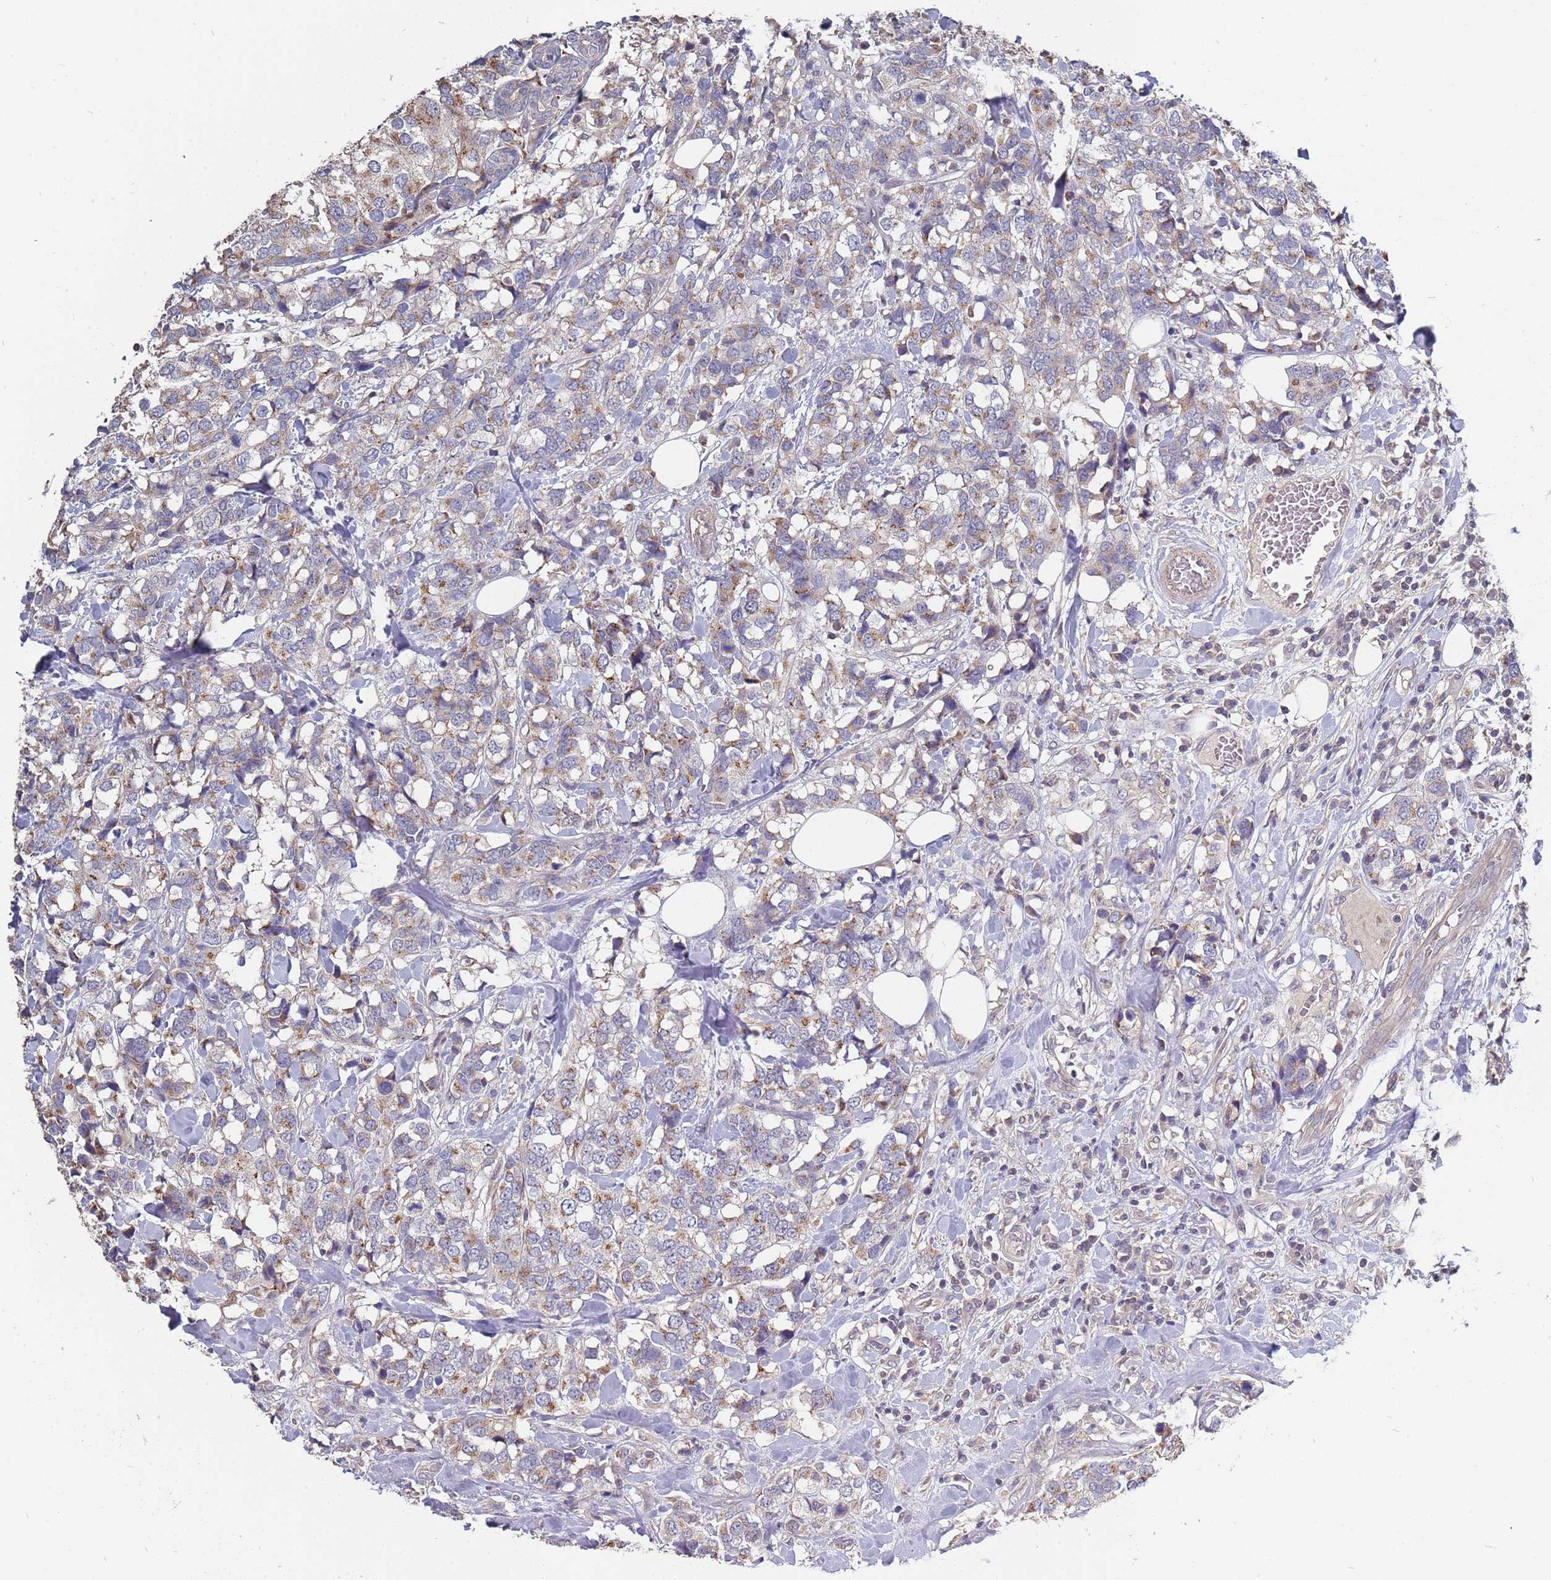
{"staining": {"intensity": "weak", "quantity": "25%-75%", "location": "cytoplasmic/membranous"}, "tissue": "breast cancer", "cell_type": "Tumor cells", "image_type": "cancer", "snomed": [{"axis": "morphology", "description": "Lobular carcinoma"}, {"axis": "topography", "description": "Breast"}], "caption": "Lobular carcinoma (breast) tissue reveals weak cytoplasmic/membranous positivity in about 25%-75% of tumor cells", "gene": "TCEANC2", "patient": {"sex": "female", "age": 59}}